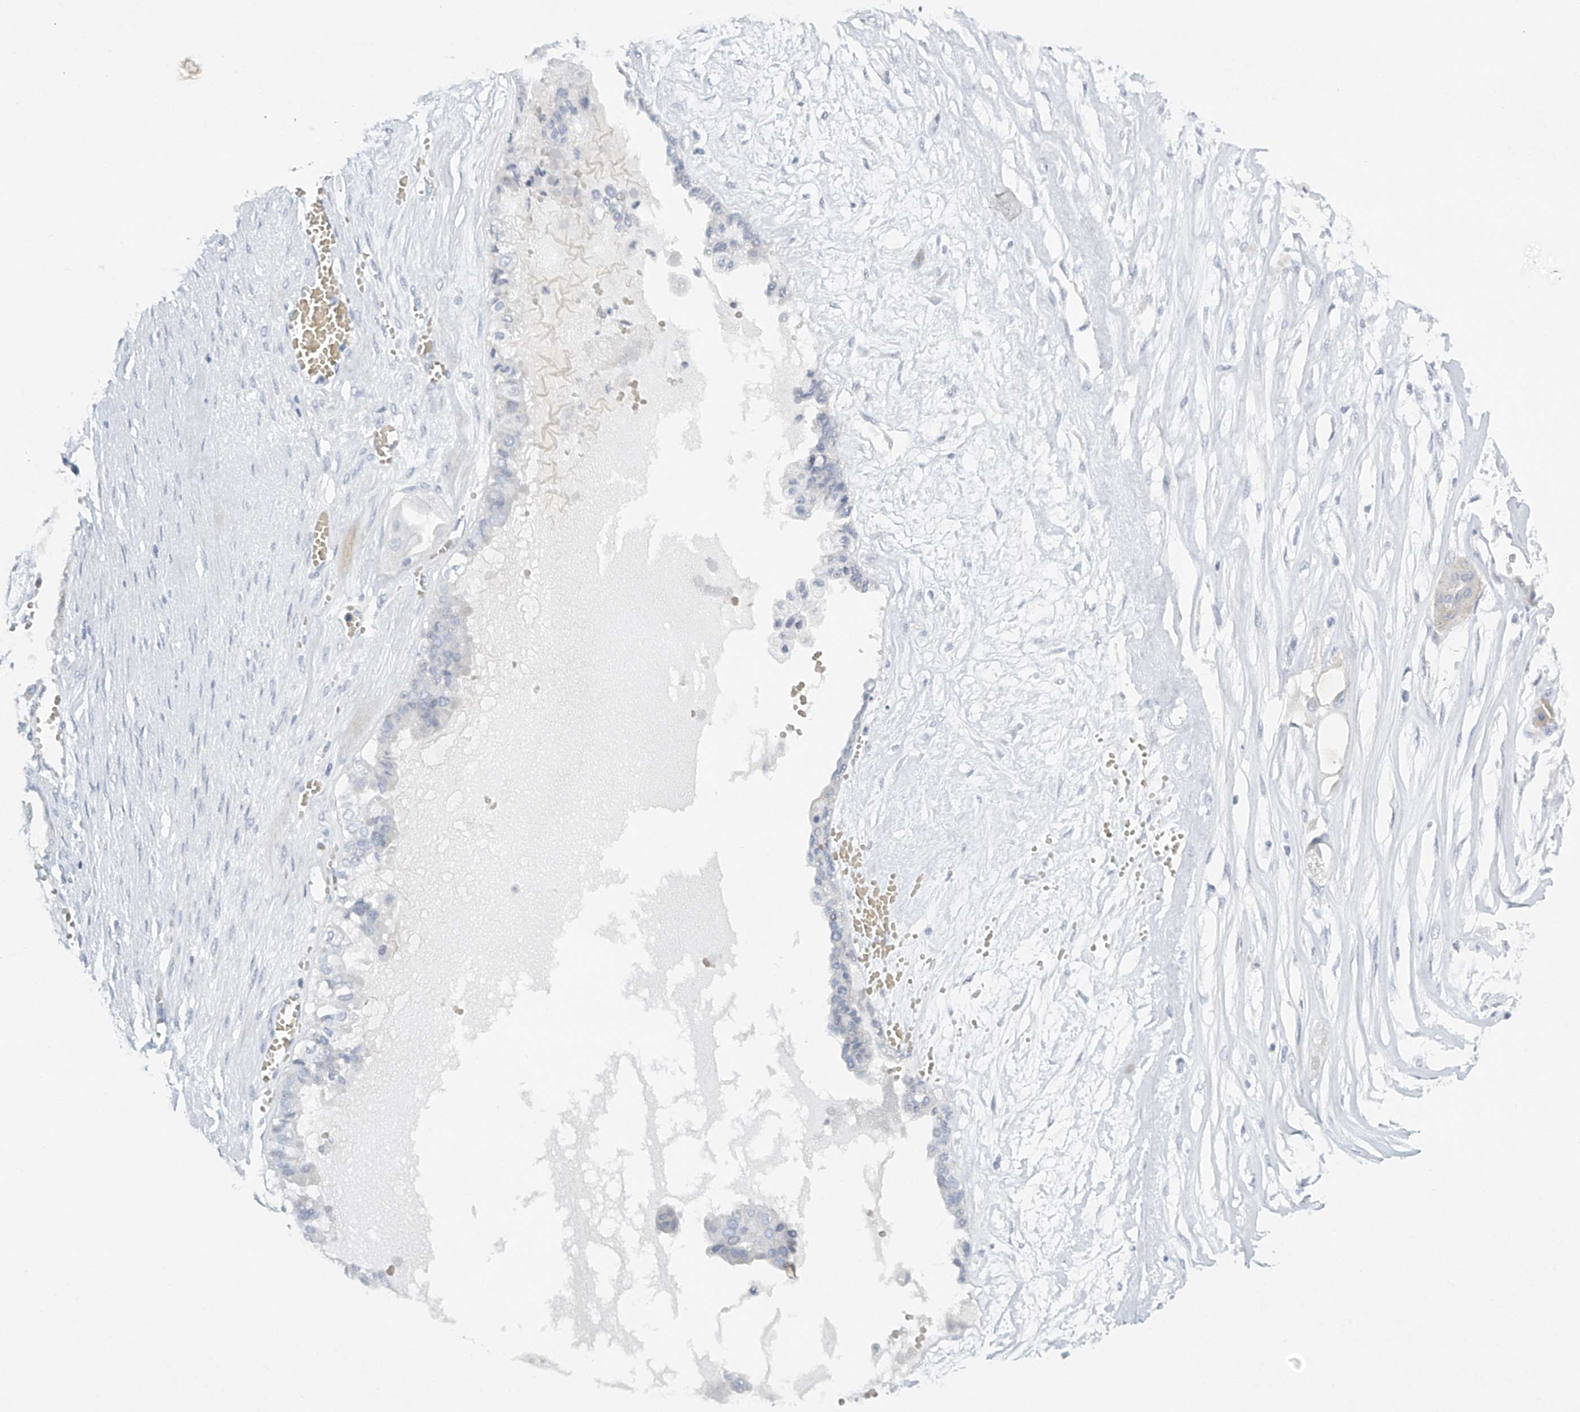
{"staining": {"intensity": "negative", "quantity": "none", "location": "none"}, "tissue": "ovarian cancer", "cell_type": "Tumor cells", "image_type": "cancer", "snomed": [{"axis": "morphology", "description": "Carcinoma, NOS"}, {"axis": "morphology", "description": "Carcinoma, endometroid"}, {"axis": "topography", "description": "Ovary"}], "caption": "An IHC photomicrograph of carcinoma (ovarian) is shown. There is no staining in tumor cells of carcinoma (ovarian).", "gene": "FAT2", "patient": {"sex": "female", "age": 50}}